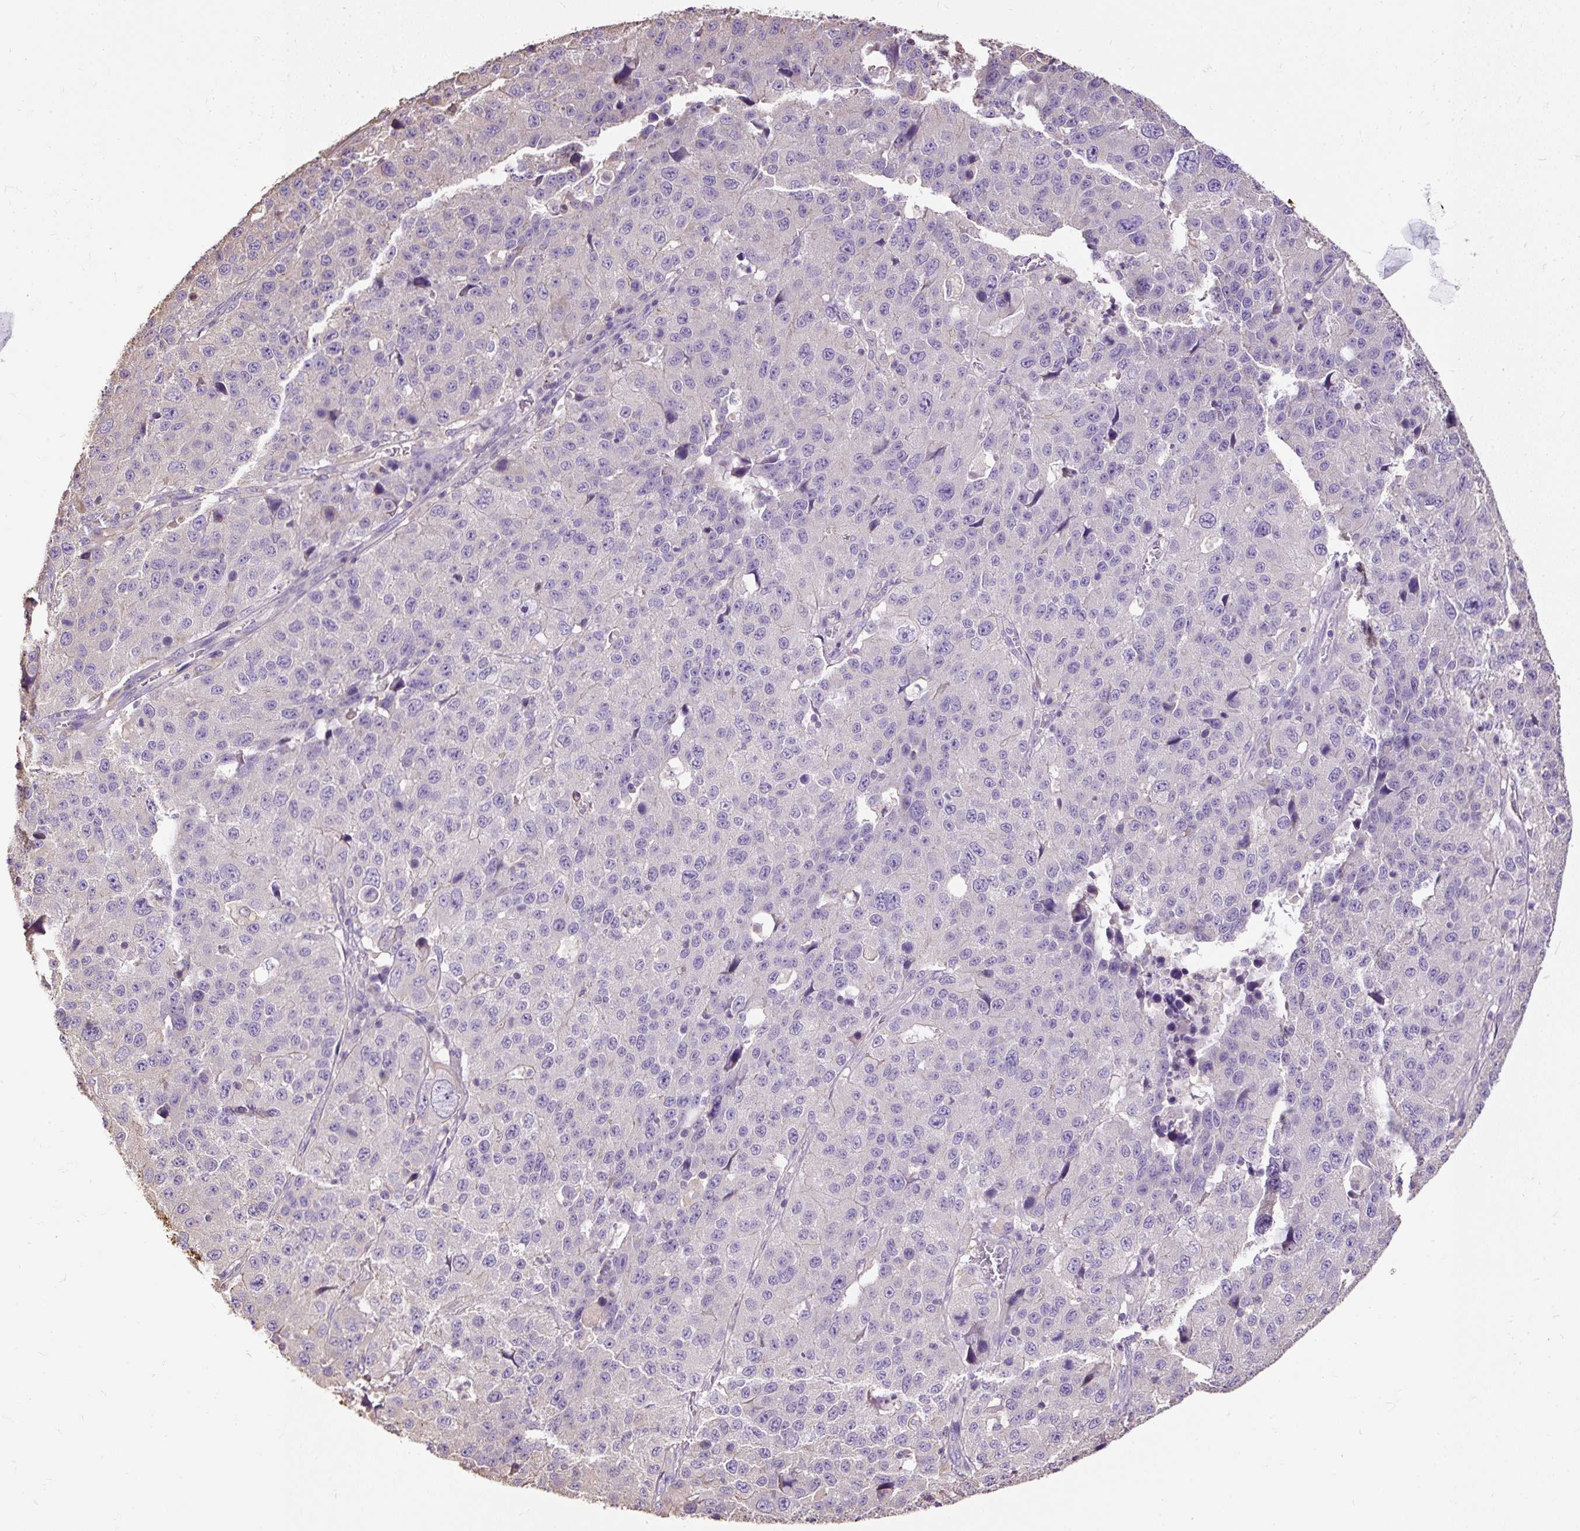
{"staining": {"intensity": "negative", "quantity": "none", "location": "none"}, "tissue": "stomach cancer", "cell_type": "Tumor cells", "image_type": "cancer", "snomed": [{"axis": "morphology", "description": "Adenocarcinoma, NOS"}, {"axis": "topography", "description": "Stomach"}], "caption": "Immunohistochemical staining of stomach cancer (adenocarcinoma) shows no significant staining in tumor cells.", "gene": "PDIA2", "patient": {"sex": "male", "age": 71}}